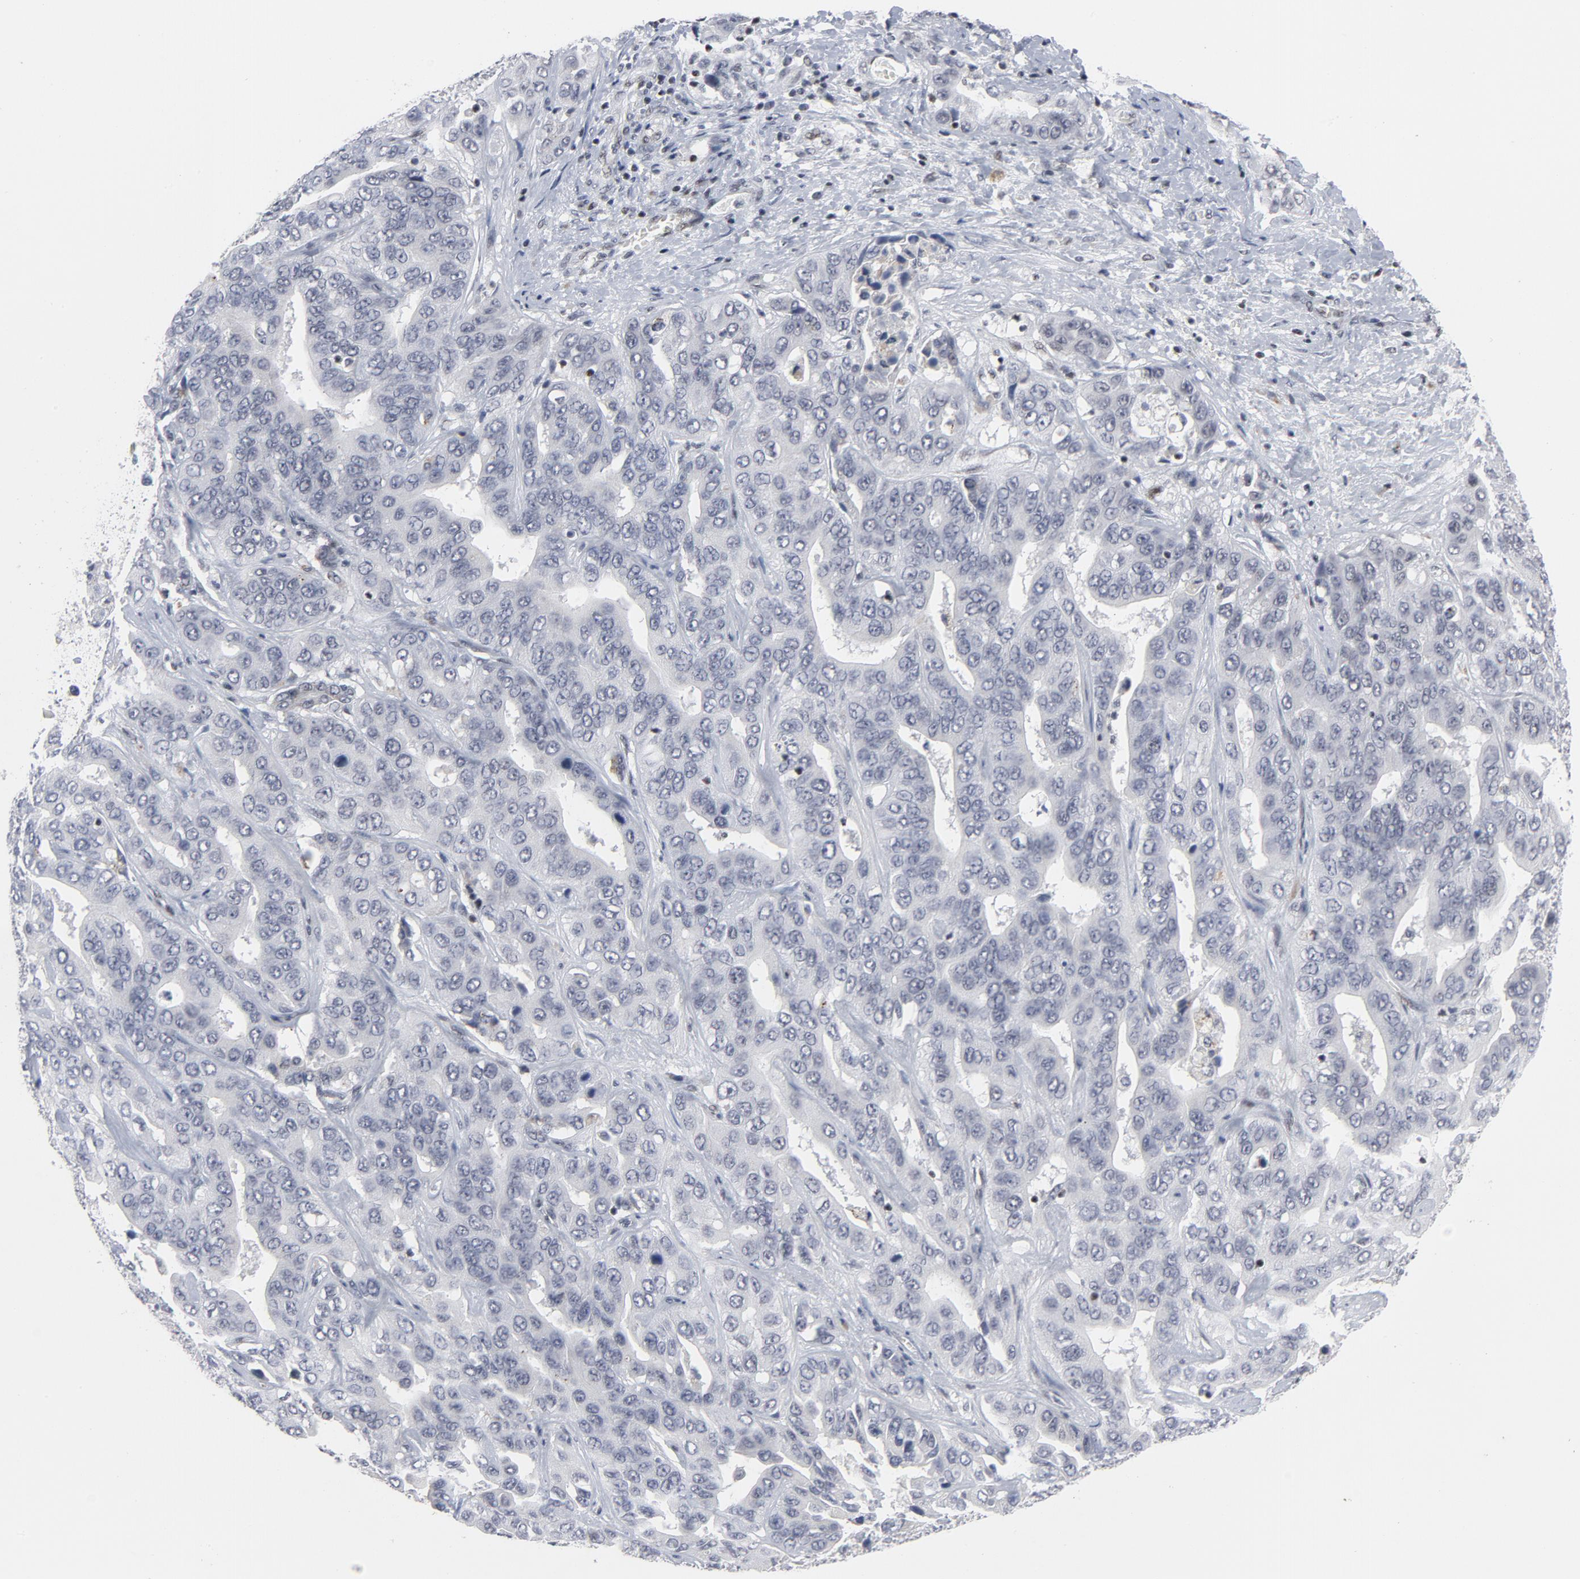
{"staining": {"intensity": "negative", "quantity": "none", "location": "none"}, "tissue": "liver cancer", "cell_type": "Tumor cells", "image_type": "cancer", "snomed": [{"axis": "morphology", "description": "Cholangiocarcinoma"}, {"axis": "topography", "description": "Liver"}], "caption": "Tumor cells are negative for brown protein staining in liver cholangiocarcinoma.", "gene": "GABPA", "patient": {"sex": "female", "age": 52}}